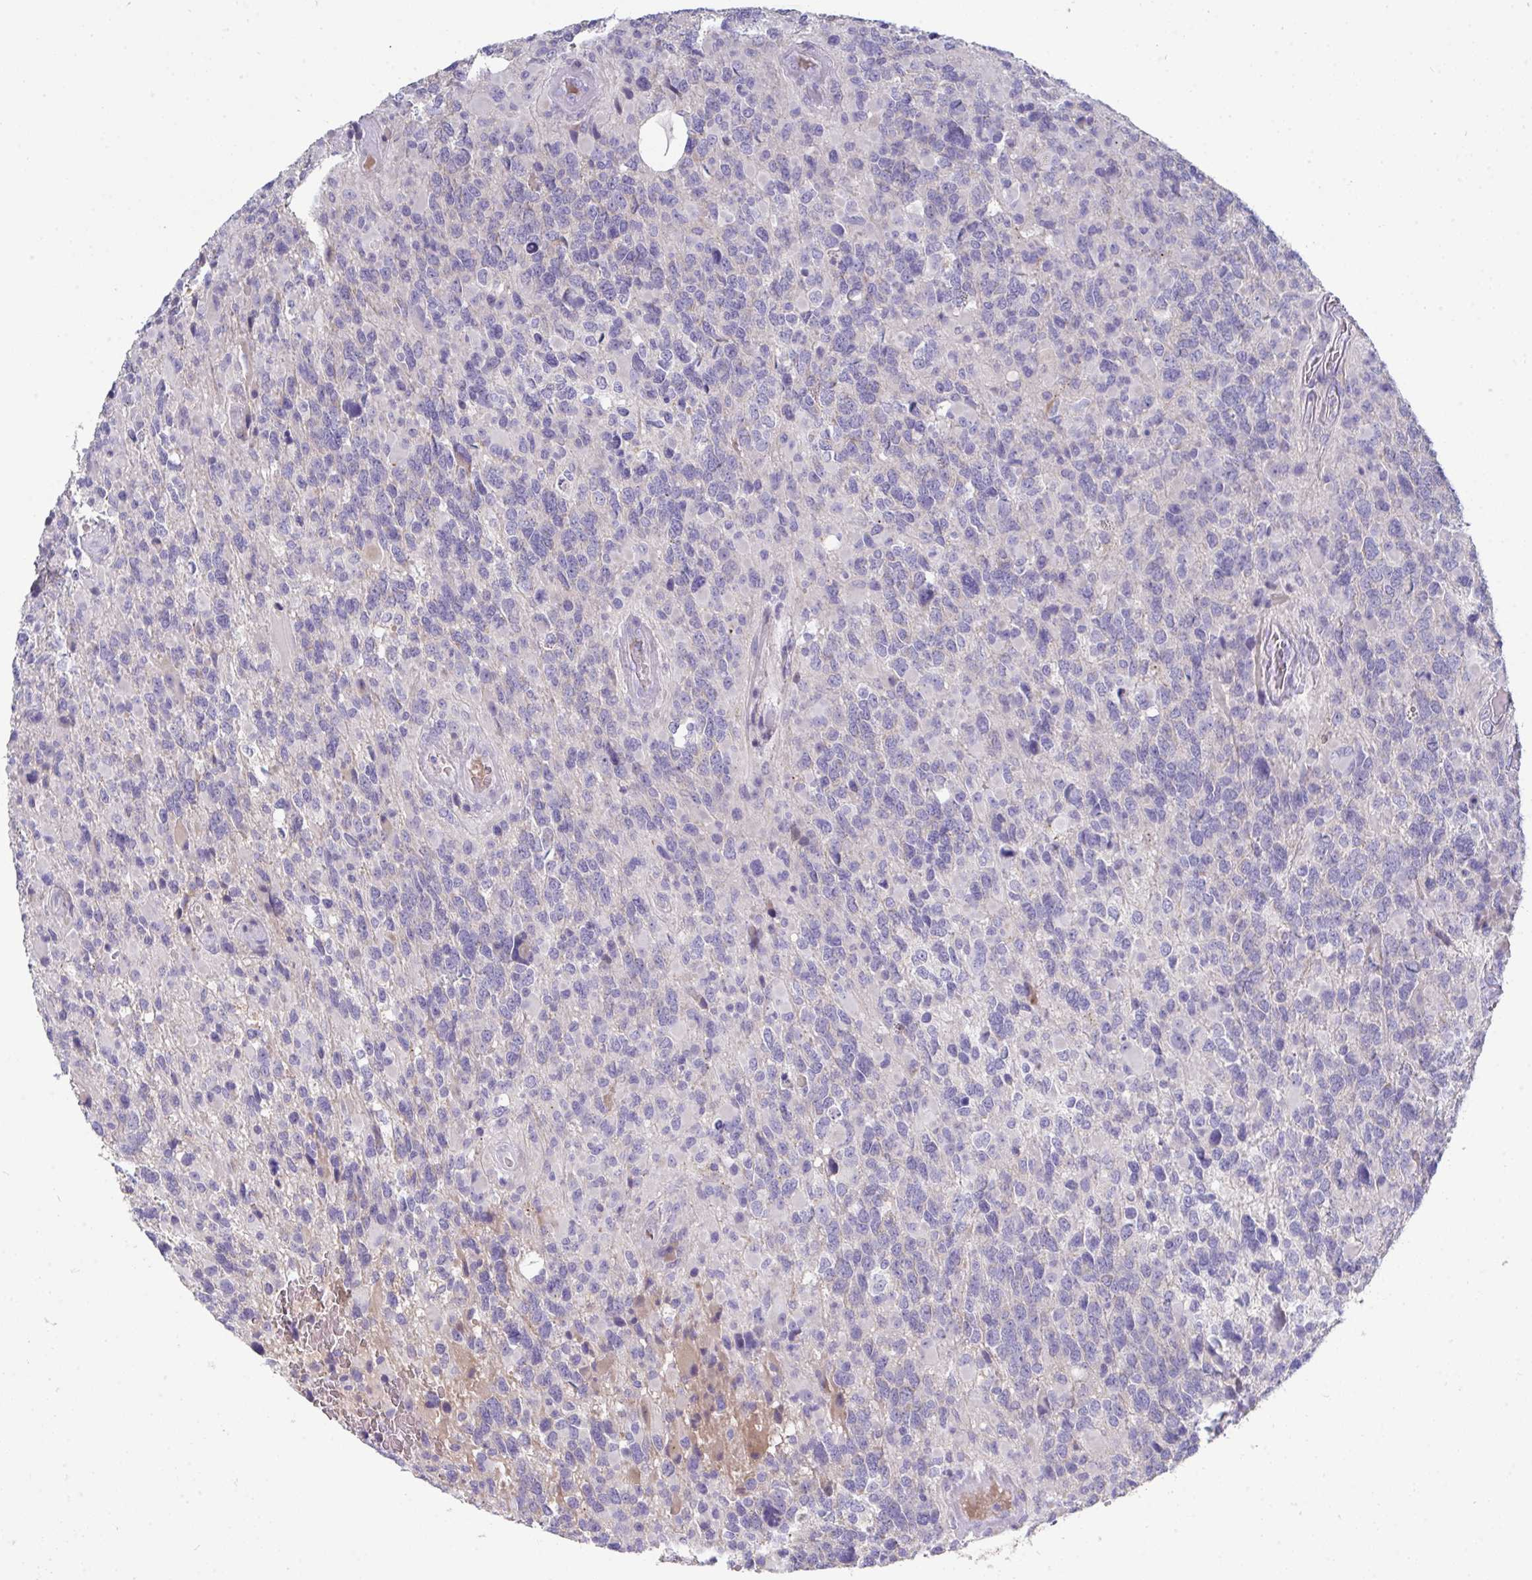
{"staining": {"intensity": "negative", "quantity": "none", "location": "none"}, "tissue": "glioma", "cell_type": "Tumor cells", "image_type": "cancer", "snomed": [{"axis": "morphology", "description": "Glioma, malignant, High grade"}, {"axis": "topography", "description": "Brain"}], "caption": "IHC histopathology image of human glioma stained for a protein (brown), which displays no staining in tumor cells.", "gene": "HGFAC", "patient": {"sex": "female", "age": 40}}